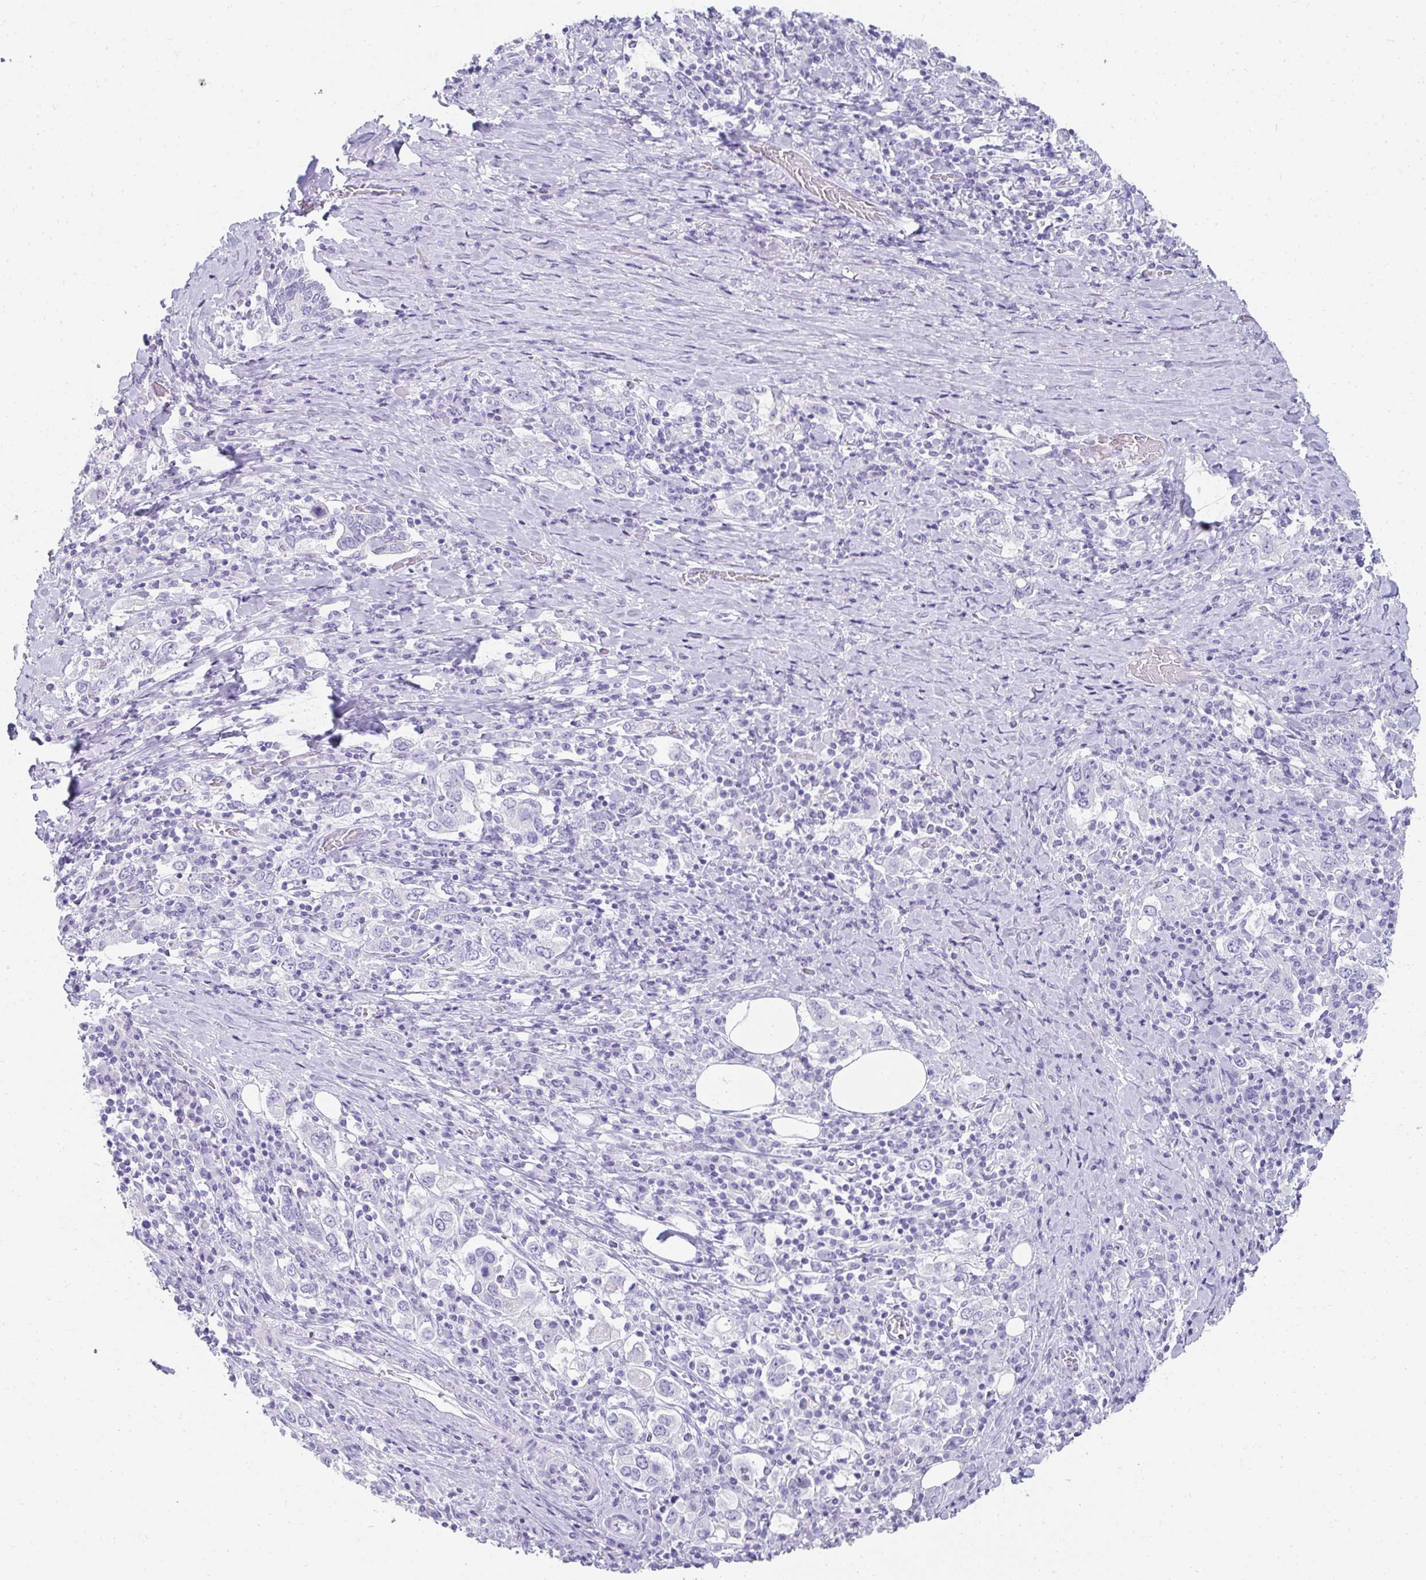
{"staining": {"intensity": "negative", "quantity": "none", "location": "none"}, "tissue": "stomach cancer", "cell_type": "Tumor cells", "image_type": "cancer", "snomed": [{"axis": "morphology", "description": "Adenocarcinoma, NOS"}, {"axis": "topography", "description": "Stomach, upper"}, {"axis": "topography", "description": "Stomach"}], "caption": "This photomicrograph is of stomach adenocarcinoma stained with immunohistochemistry (IHC) to label a protein in brown with the nuclei are counter-stained blue. There is no positivity in tumor cells. Brightfield microscopy of immunohistochemistry (IHC) stained with DAB (3,3'-diaminobenzidine) (brown) and hematoxylin (blue), captured at high magnification.", "gene": "RLF", "patient": {"sex": "male", "age": 62}}